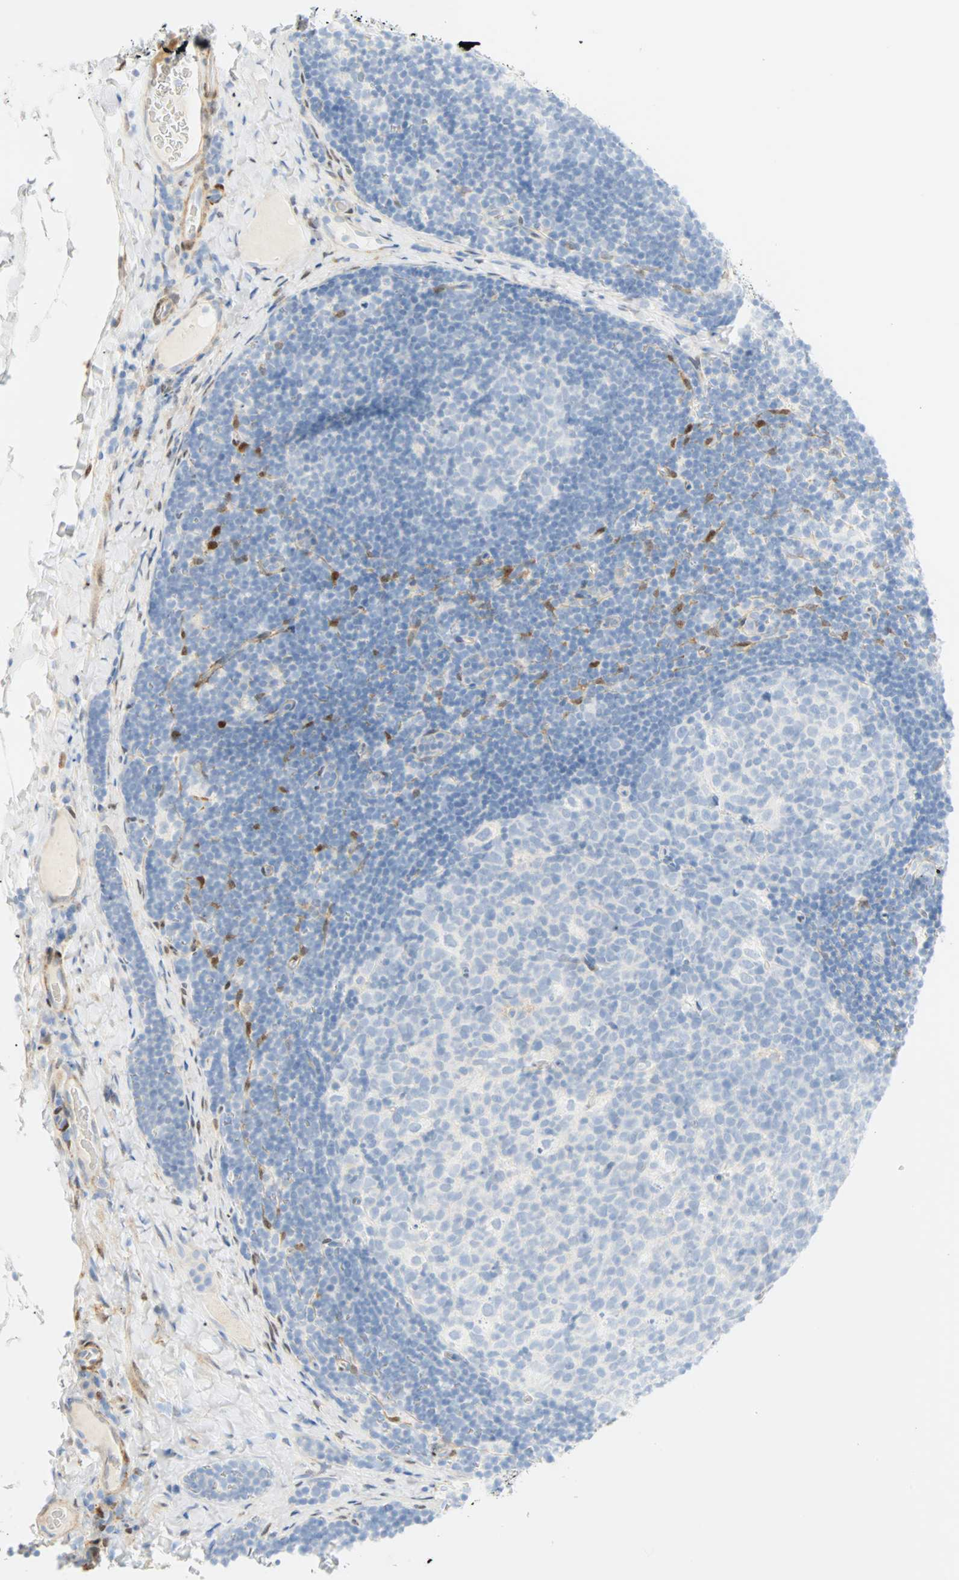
{"staining": {"intensity": "negative", "quantity": "none", "location": "none"}, "tissue": "lymph node", "cell_type": "Germinal center cells", "image_type": "normal", "snomed": [{"axis": "morphology", "description": "Normal tissue, NOS"}, {"axis": "topography", "description": "Lymph node"}], "caption": "Human lymph node stained for a protein using immunohistochemistry reveals no expression in germinal center cells.", "gene": "SELENBP1", "patient": {"sex": "female", "age": 14}}